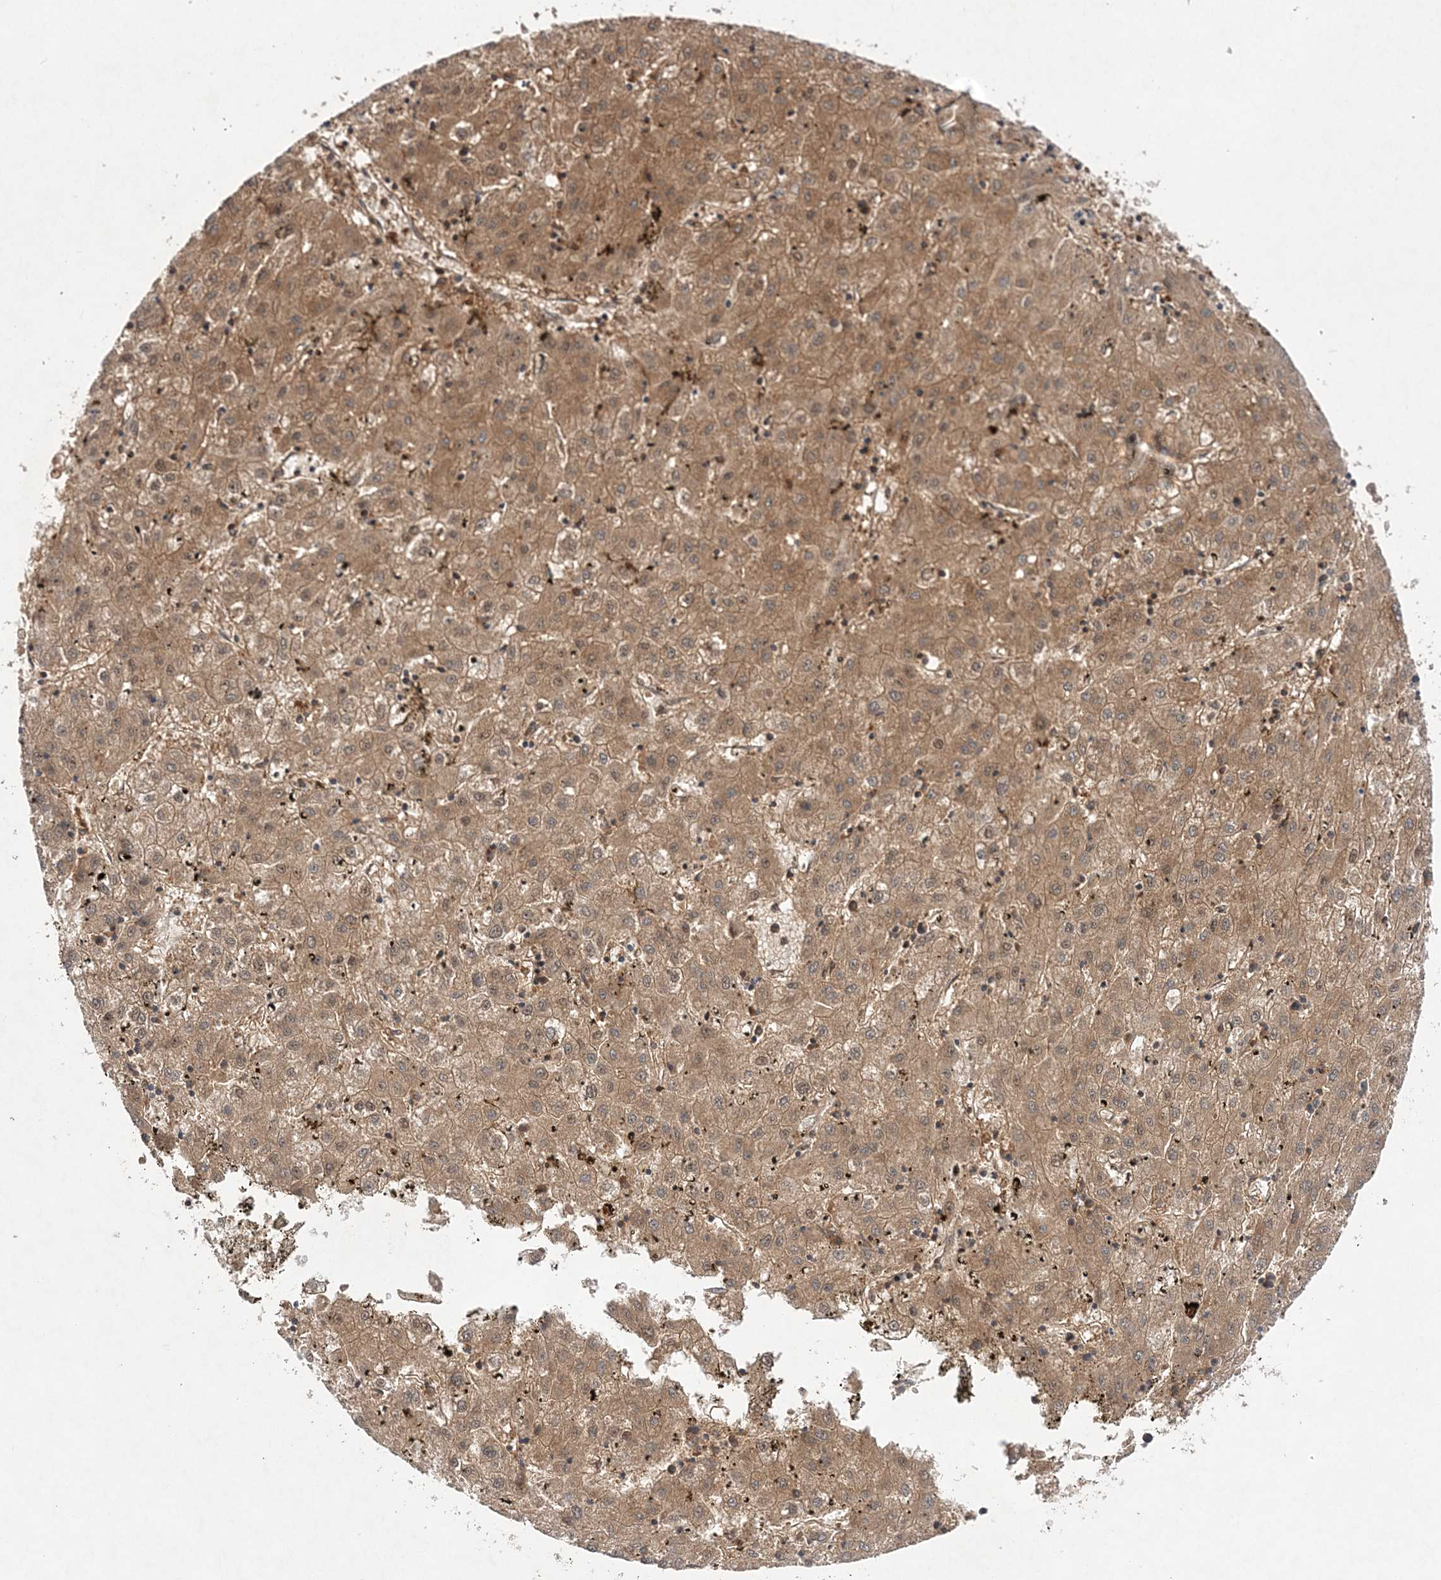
{"staining": {"intensity": "moderate", "quantity": ">75%", "location": "cytoplasmic/membranous"}, "tissue": "liver cancer", "cell_type": "Tumor cells", "image_type": "cancer", "snomed": [{"axis": "morphology", "description": "Carcinoma, Hepatocellular, NOS"}, {"axis": "topography", "description": "Liver"}], "caption": "A brown stain labels moderate cytoplasmic/membranous positivity of a protein in human liver hepatocellular carcinoma tumor cells.", "gene": "NIF3L1", "patient": {"sex": "male", "age": 72}}